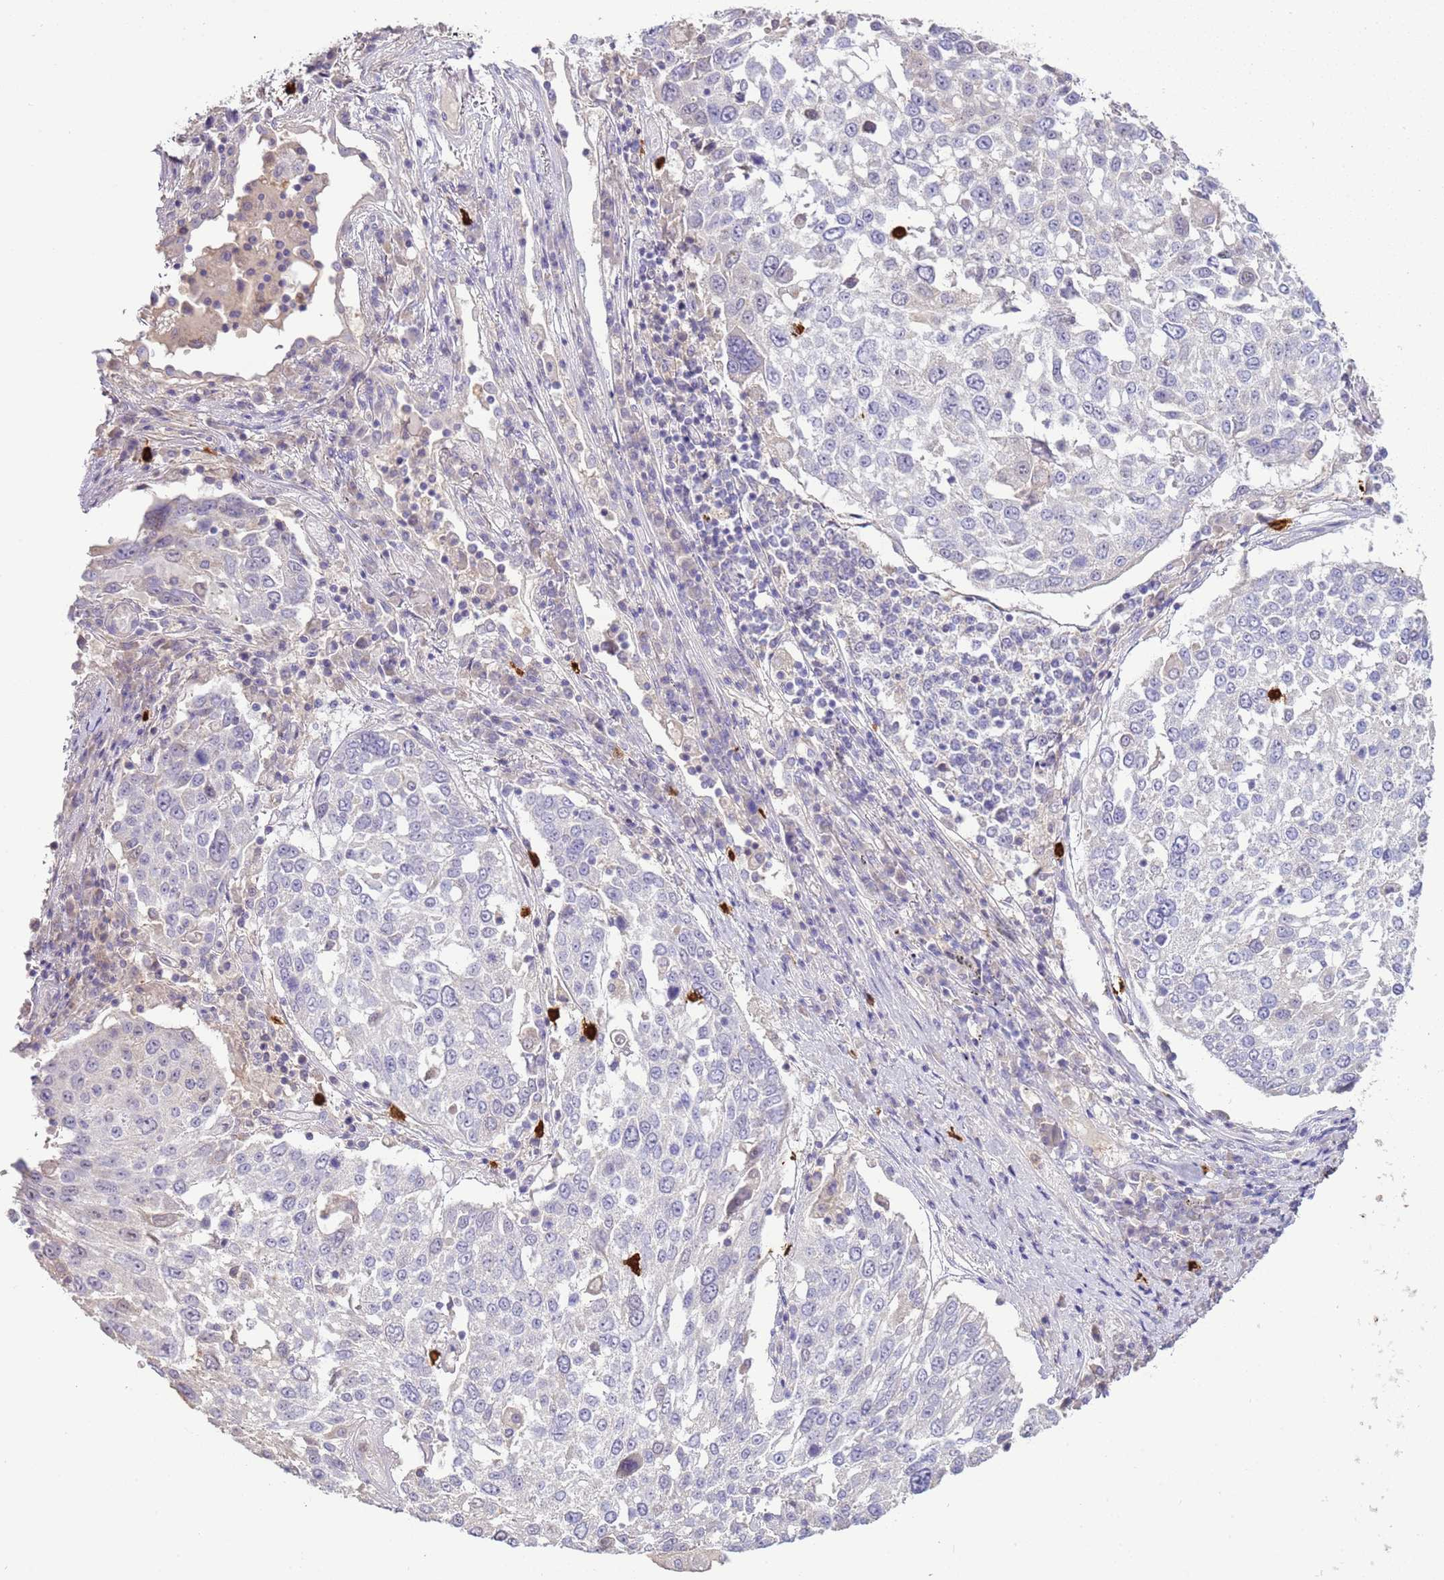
{"staining": {"intensity": "negative", "quantity": "none", "location": "none"}, "tissue": "lung cancer", "cell_type": "Tumor cells", "image_type": "cancer", "snomed": [{"axis": "morphology", "description": "Squamous cell carcinoma, NOS"}, {"axis": "topography", "description": "Lung"}], "caption": "Immunohistochemical staining of human lung squamous cell carcinoma reveals no significant positivity in tumor cells.", "gene": "IL2RG", "patient": {"sex": "male", "age": 65}}